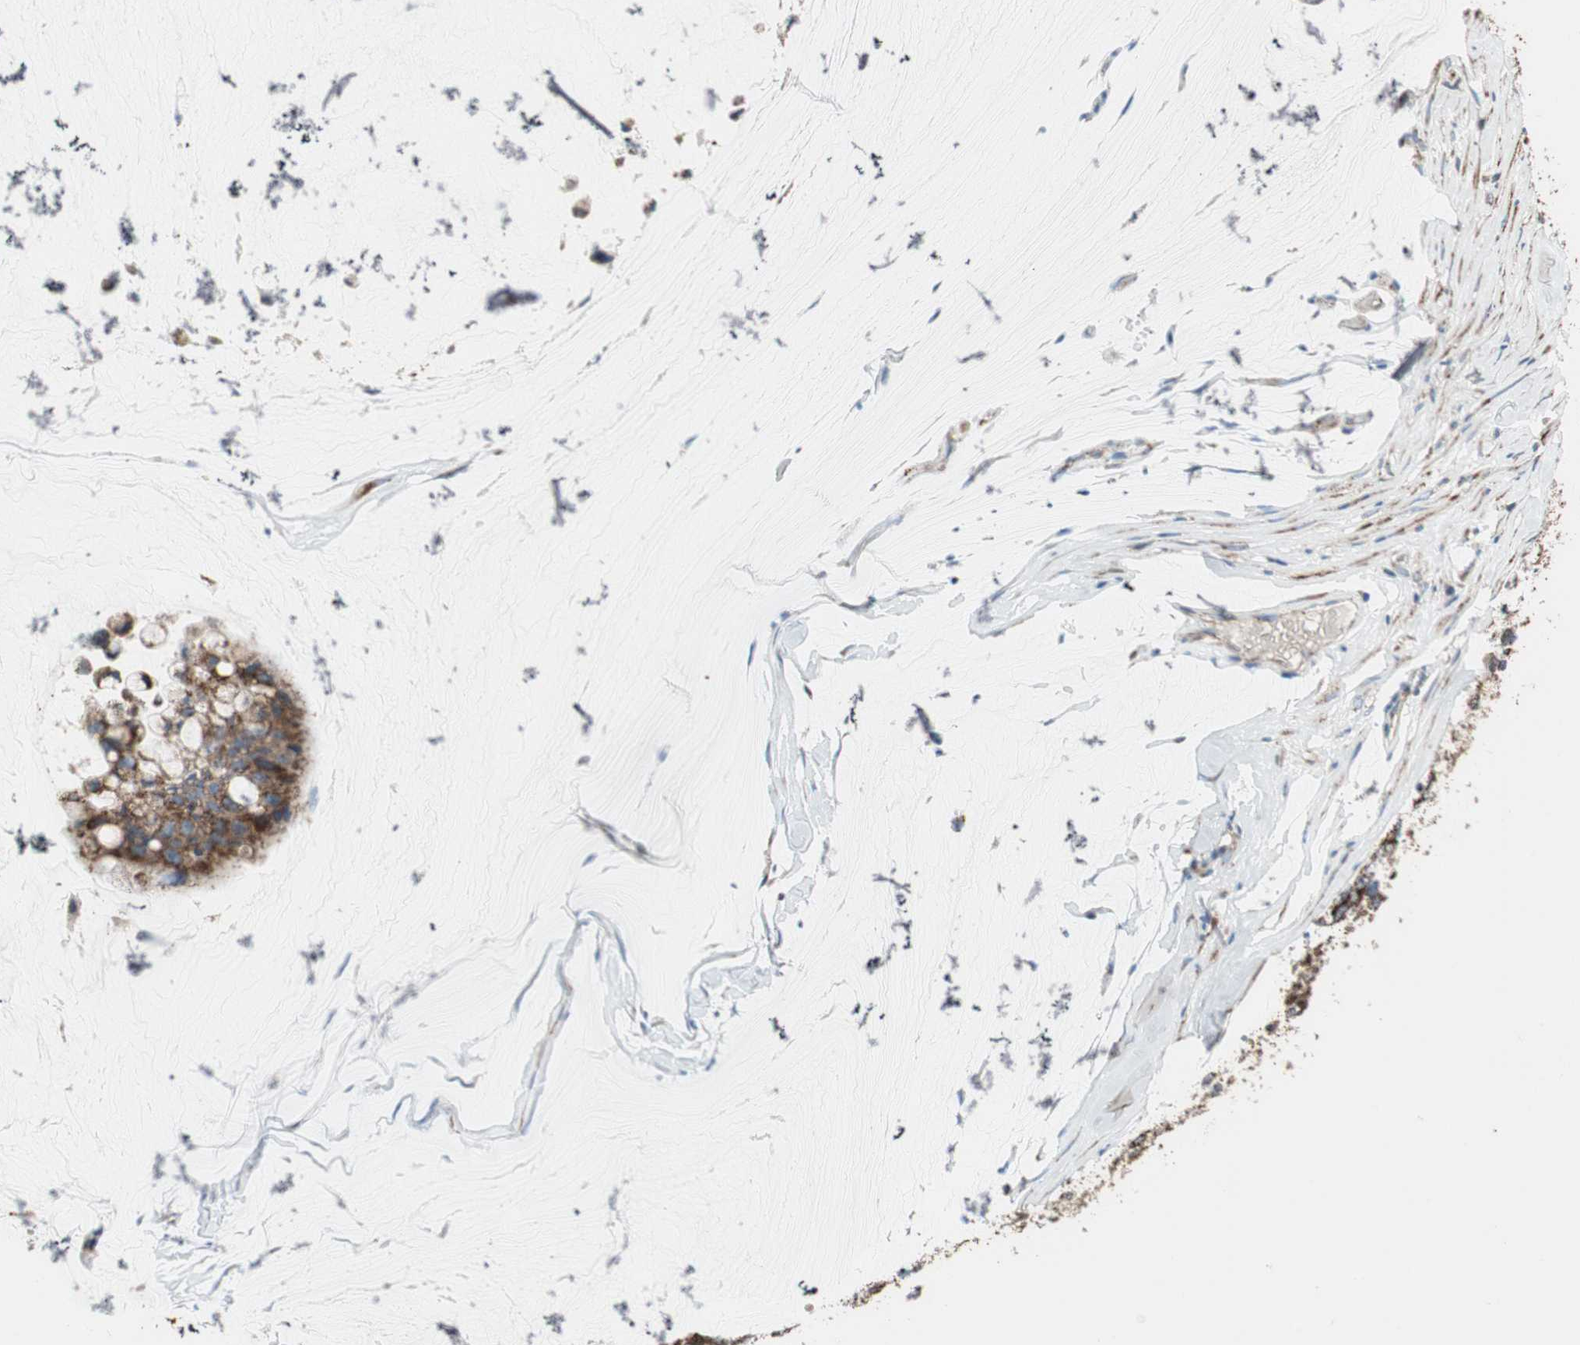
{"staining": {"intensity": "strong", "quantity": ">75%", "location": "cytoplasmic/membranous"}, "tissue": "ovarian cancer", "cell_type": "Tumor cells", "image_type": "cancer", "snomed": [{"axis": "morphology", "description": "Cystadenocarcinoma, mucinous, NOS"}, {"axis": "topography", "description": "Ovary"}], "caption": "A histopathology image of ovarian cancer stained for a protein exhibits strong cytoplasmic/membranous brown staining in tumor cells.", "gene": "TST", "patient": {"sex": "female", "age": 39}}